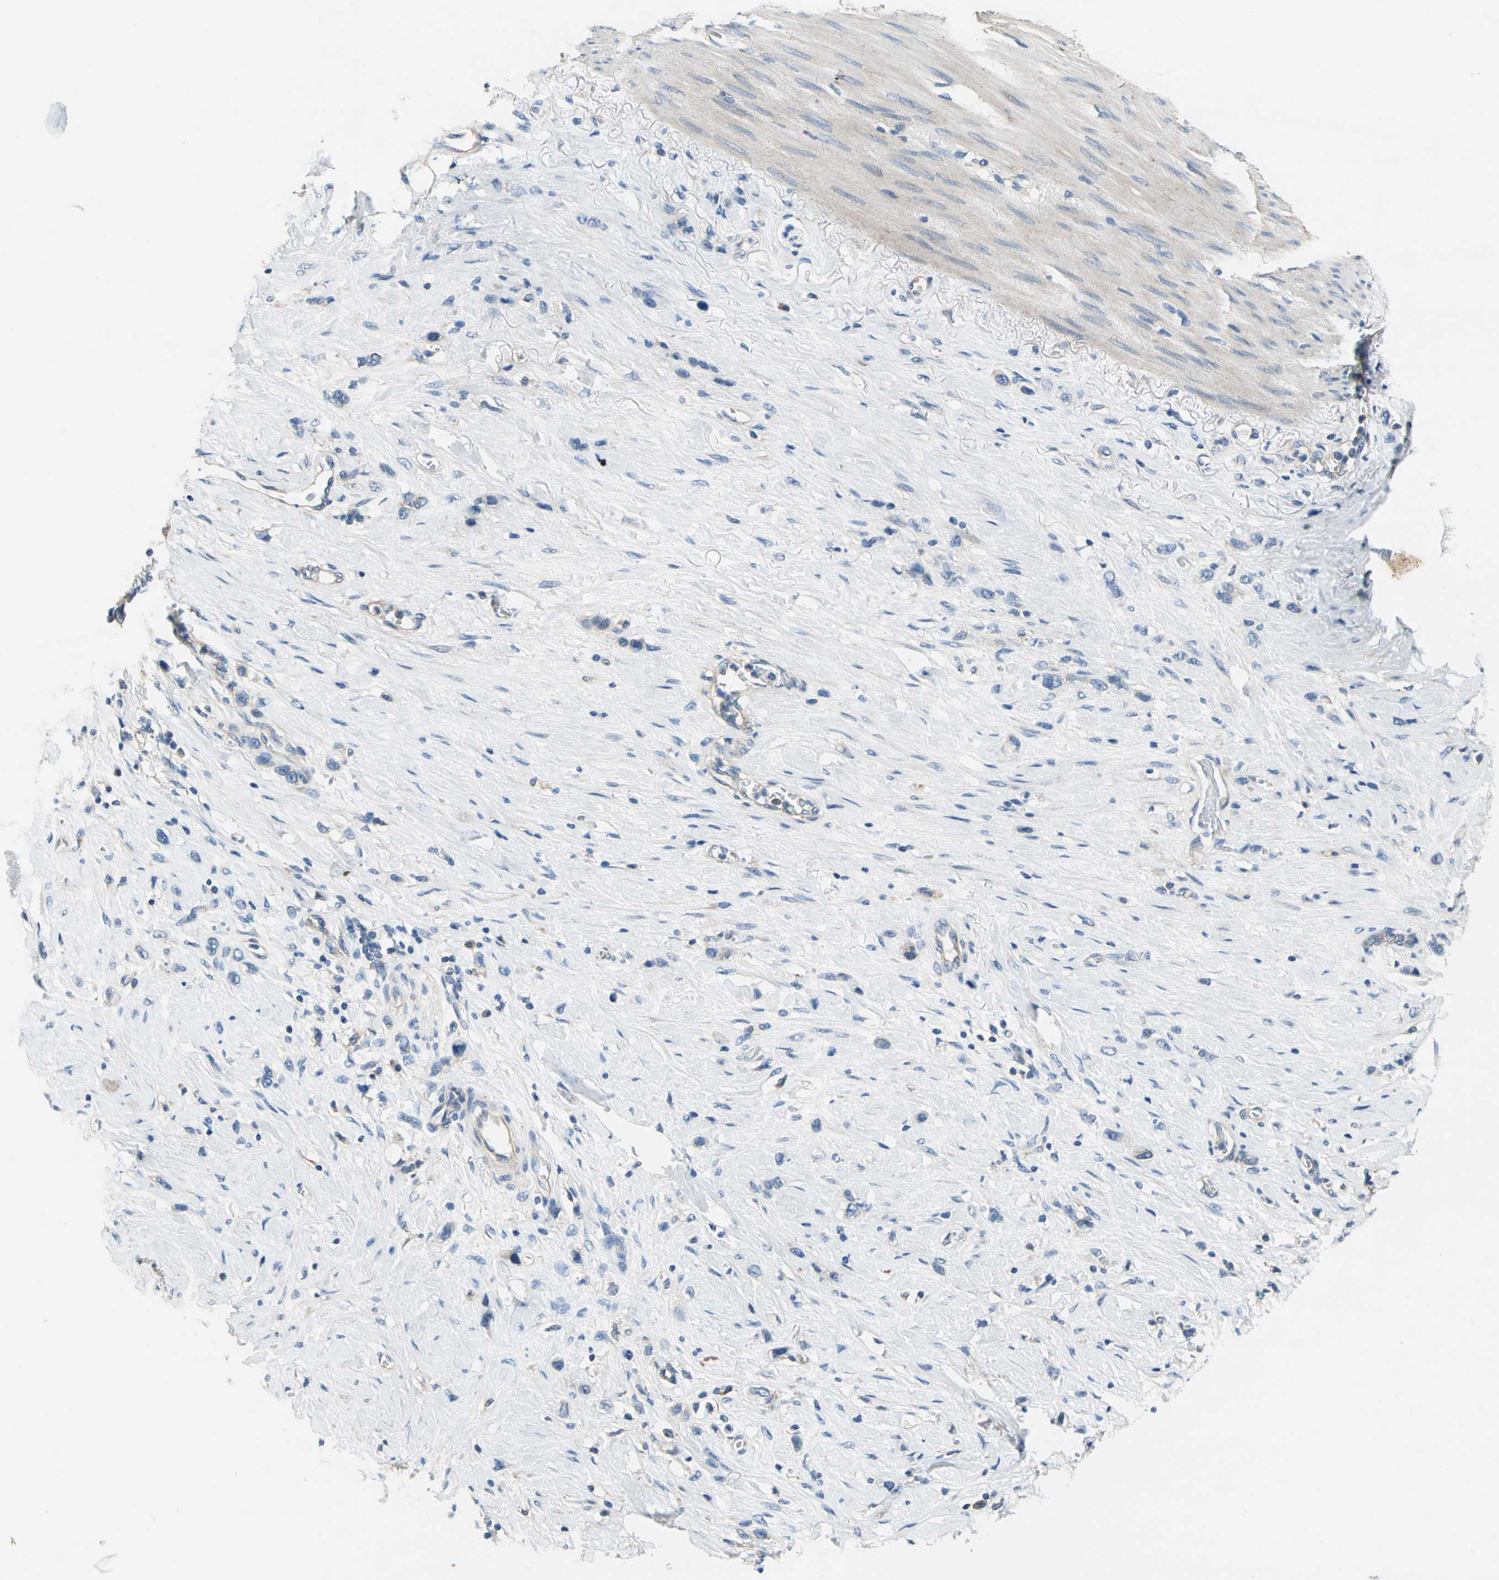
{"staining": {"intensity": "weak", "quantity": "<25%", "location": "cytoplasmic/membranous"}, "tissue": "stomach cancer", "cell_type": "Tumor cells", "image_type": "cancer", "snomed": [{"axis": "morphology", "description": "Normal tissue, NOS"}, {"axis": "morphology", "description": "Adenocarcinoma, NOS"}, {"axis": "morphology", "description": "Adenocarcinoma, High grade"}, {"axis": "topography", "description": "Stomach, upper"}, {"axis": "topography", "description": "Stomach"}], "caption": "Human stomach adenocarcinoma stained for a protein using IHC reveals no expression in tumor cells.", "gene": "DDX3Y", "patient": {"sex": "female", "age": 65}}